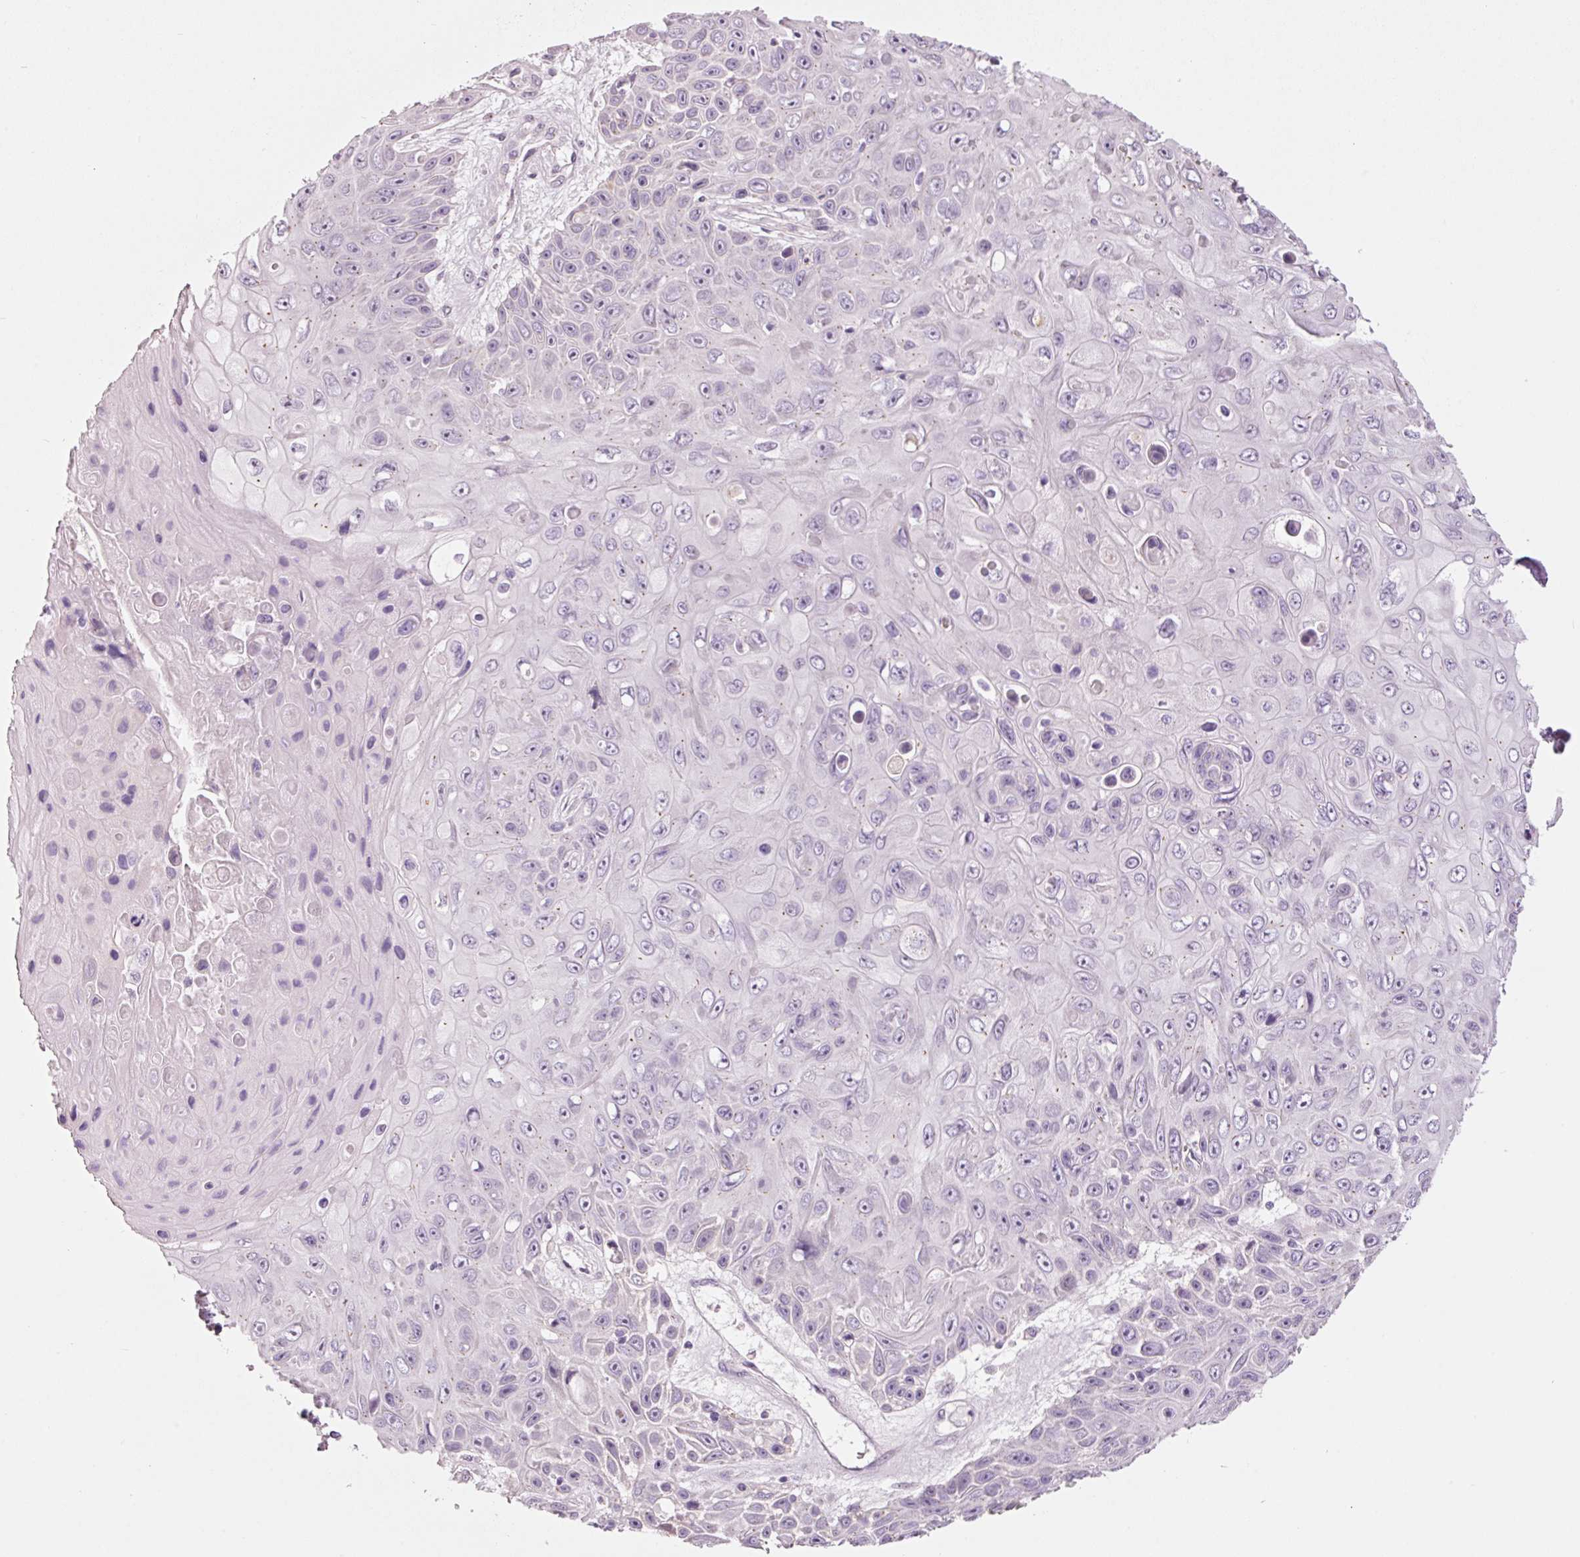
{"staining": {"intensity": "negative", "quantity": "none", "location": "none"}, "tissue": "skin cancer", "cell_type": "Tumor cells", "image_type": "cancer", "snomed": [{"axis": "morphology", "description": "Squamous cell carcinoma, NOS"}, {"axis": "topography", "description": "Skin"}], "caption": "Immunohistochemistry photomicrograph of neoplastic tissue: skin squamous cell carcinoma stained with DAB demonstrates no significant protein expression in tumor cells.", "gene": "DAPP1", "patient": {"sex": "male", "age": 82}}